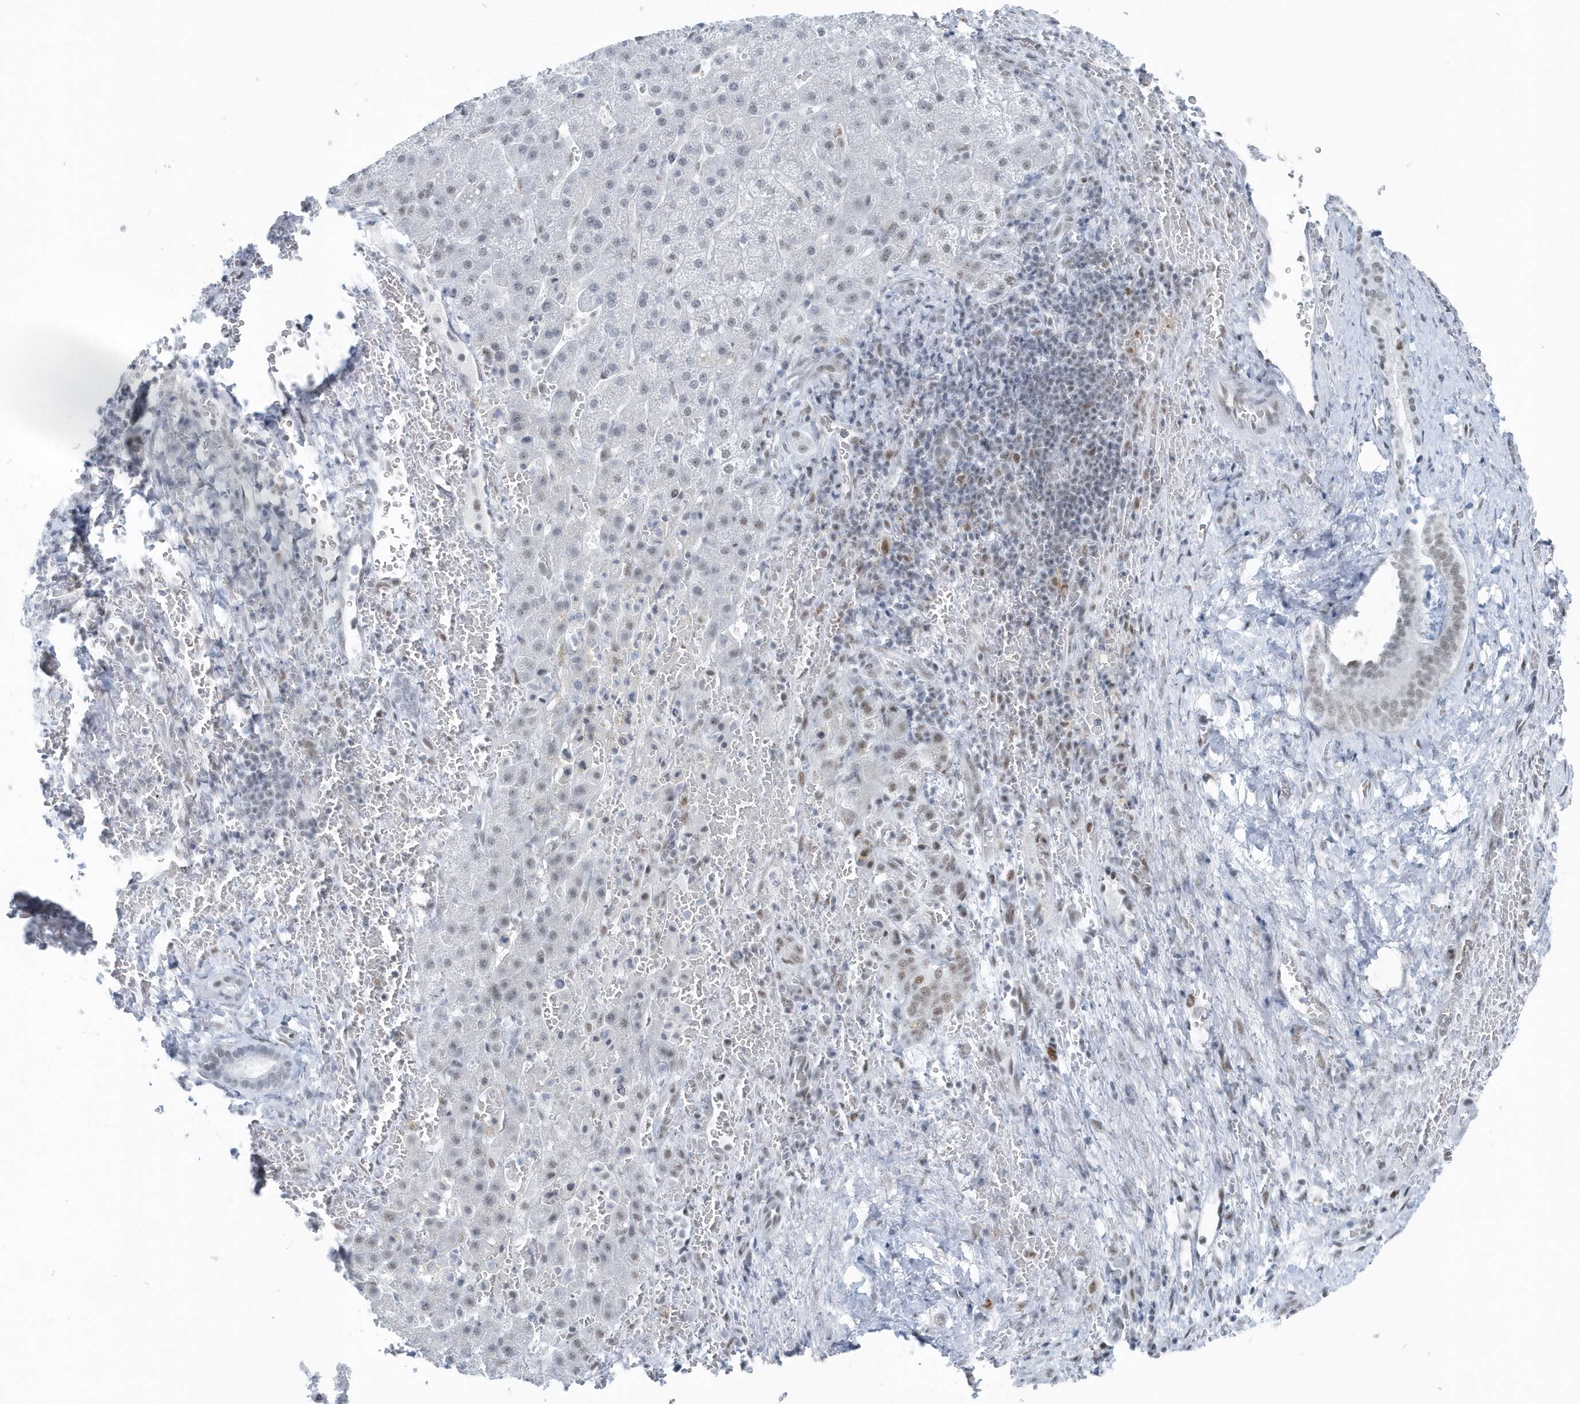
{"staining": {"intensity": "moderate", "quantity": "25%-75%", "location": "nuclear"}, "tissue": "liver cancer", "cell_type": "Tumor cells", "image_type": "cancer", "snomed": [{"axis": "morphology", "description": "Carcinoma, Hepatocellular, NOS"}, {"axis": "topography", "description": "Liver"}], "caption": "Tumor cells reveal medium levels of moderate nuclear positivity in approximately 25%-75% of cells in liver cancer (hepatocellular carcinoma).", "gene": "FIP1L1", "patient": {"sex": "male", "age": 57}}